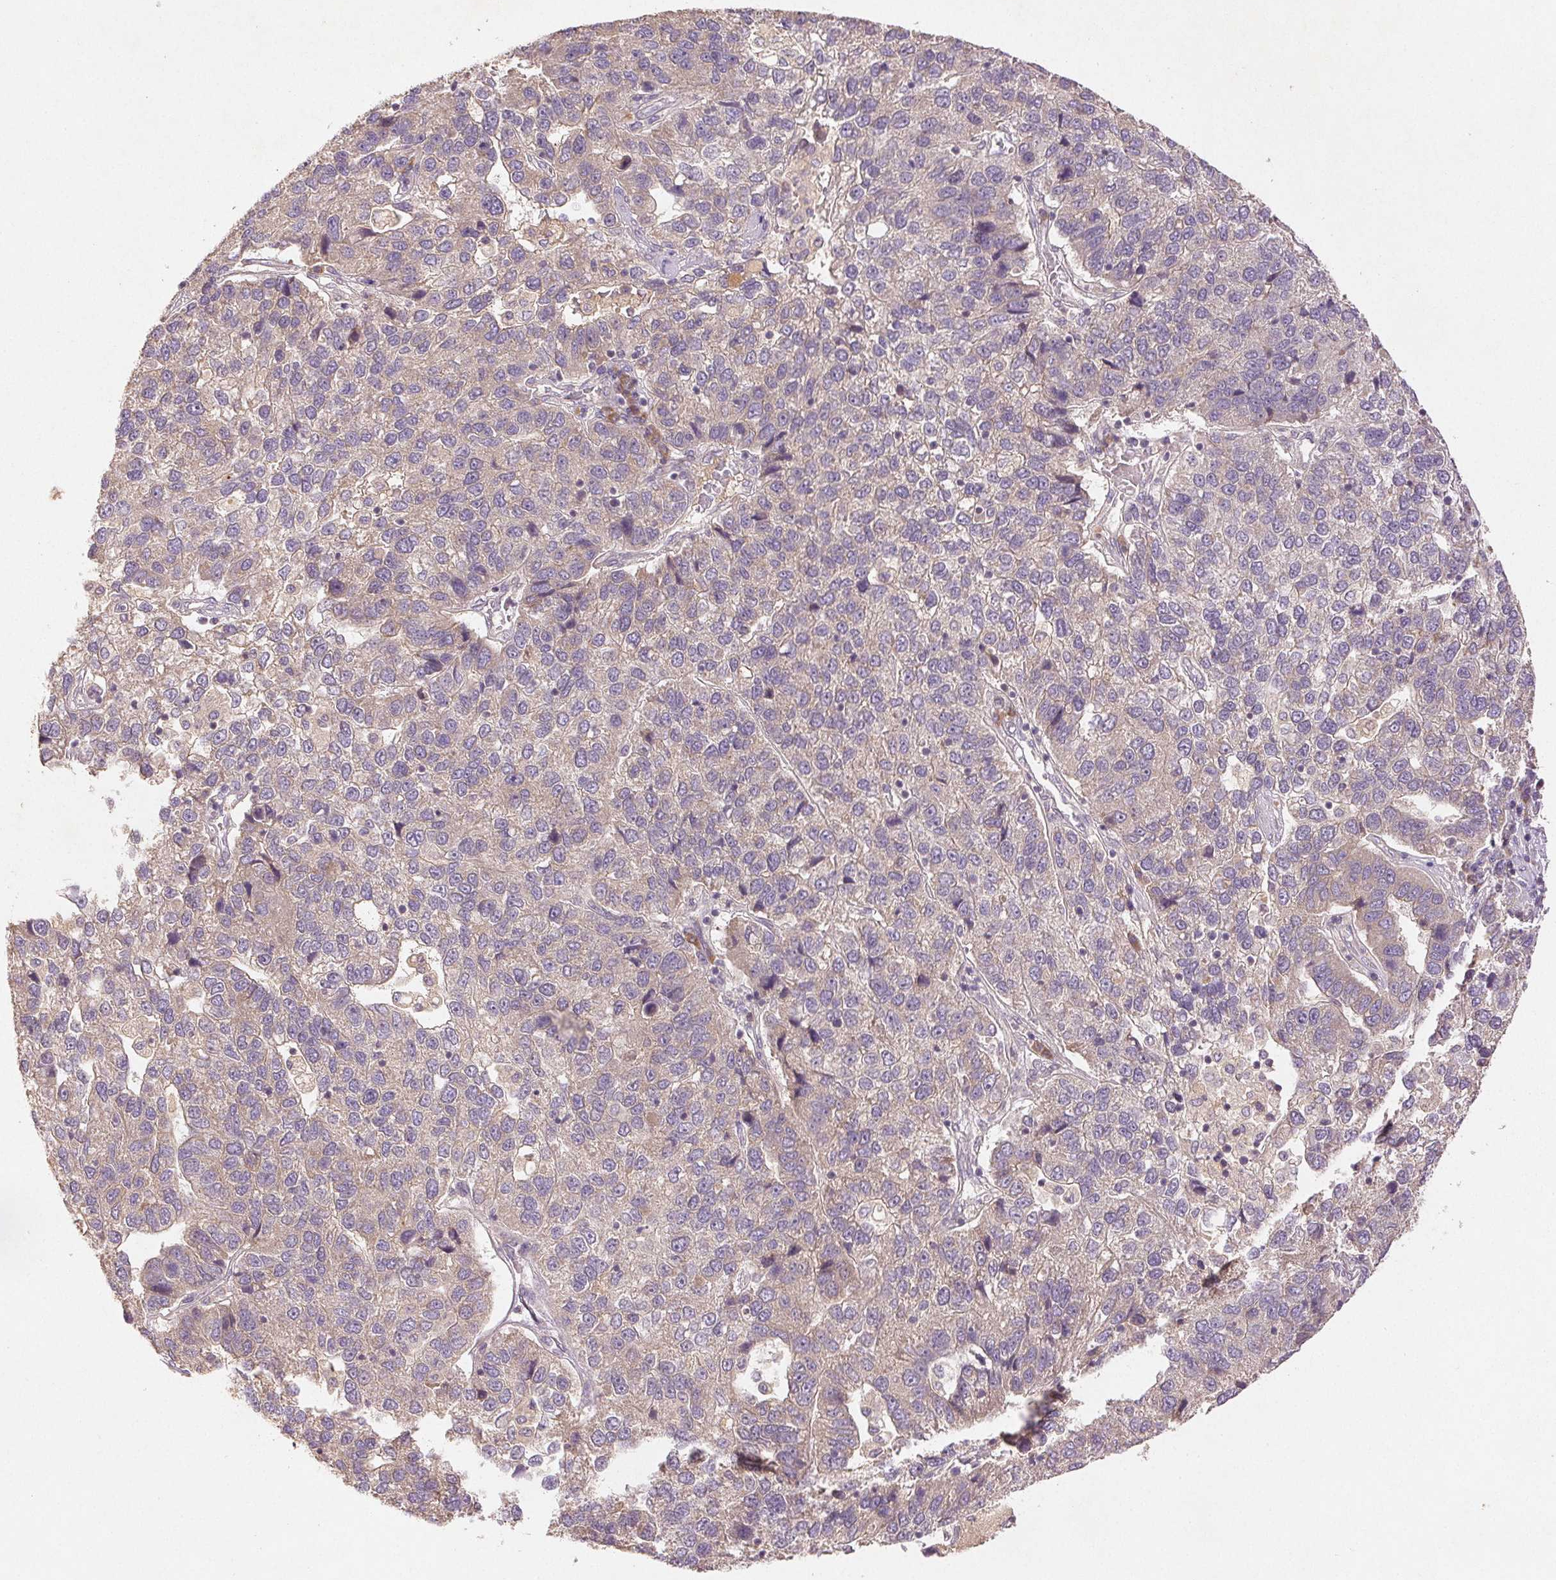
{"staining": {"intensity": "weak", "quantity": "<25%", "location": "cytoplasmic/membranous"}, "tissue": "pancreatic cancer", "cell_type": "Tumor cells", "image_type": "cancer", "snomed": [{"axis": "morphology", "description": "Adenocarcinoma, NOS"}, {"axis": "topography", "description": "Pancreas"}], "caption": "There is no significant positivity in tumor cells of adenocarcinoma (pancreatic).", "gene": "YIF1B", "patient": {"sex": "female", "age": 61}}